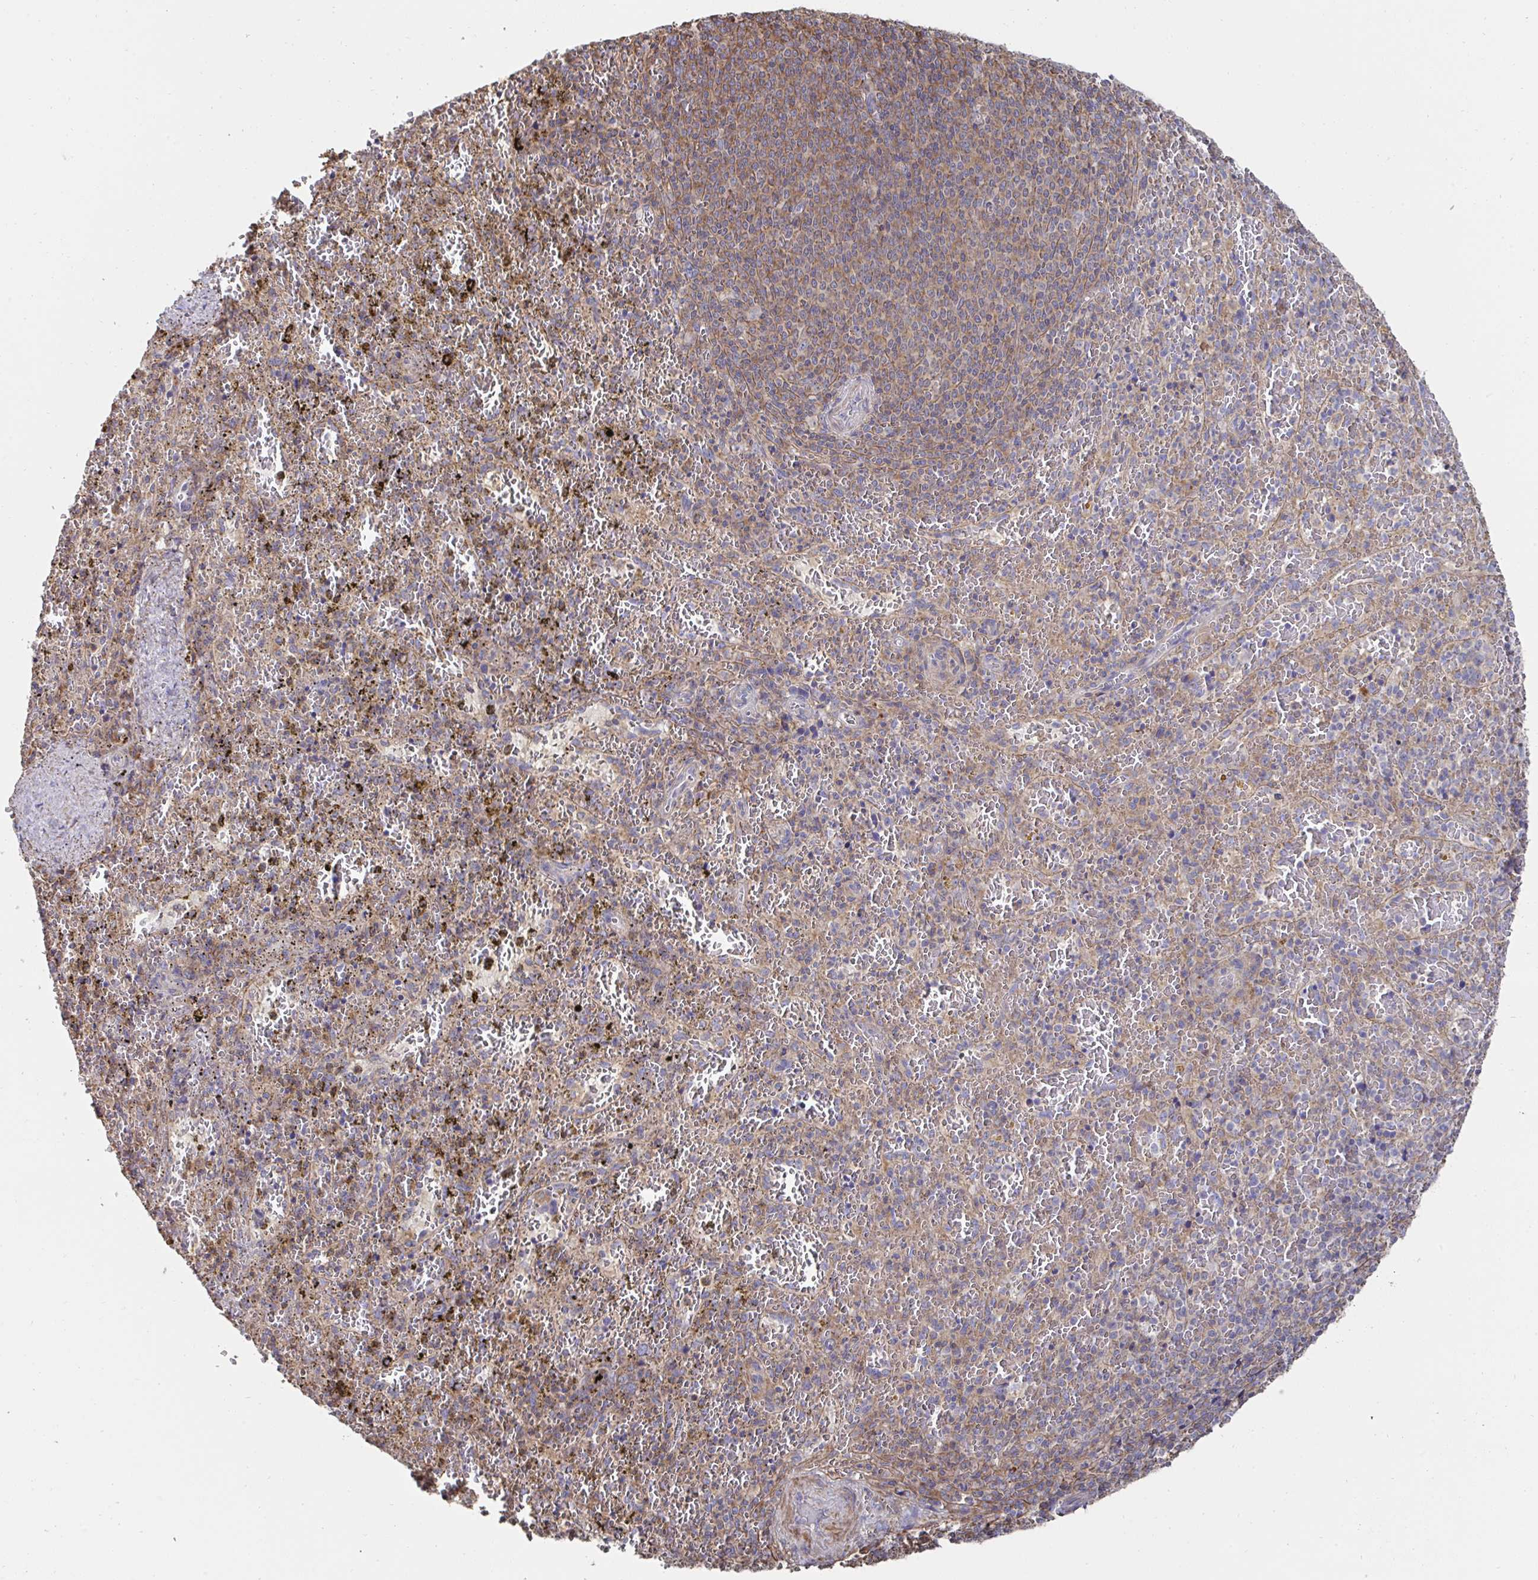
{"staining": {"intensity": "weak", "quantity": "25%-75%", "location": "cytoplasmic/membranous"}, "tissue": "spleen", "cell_type": "Cells in red pulp", "image_type": "normal", "snomed": [{"axis": "morphology", "description": "Normal tissue, NOS"}, {"axis": "topography", "description": "Spleen"}], "caption": "Immunohistochemistry (IHC) micrograph of normal spleen: spleen stained using immunohistochemistry (IHC) demonstrates low levels of weak protein expression localized specifically in the cytoplasmic/membranous of cells in red pulp, appearing as a cytoplasmic/membranous brown color.", "gene": "DZANK1", "patient": {"sex": "female", "age": 50}}